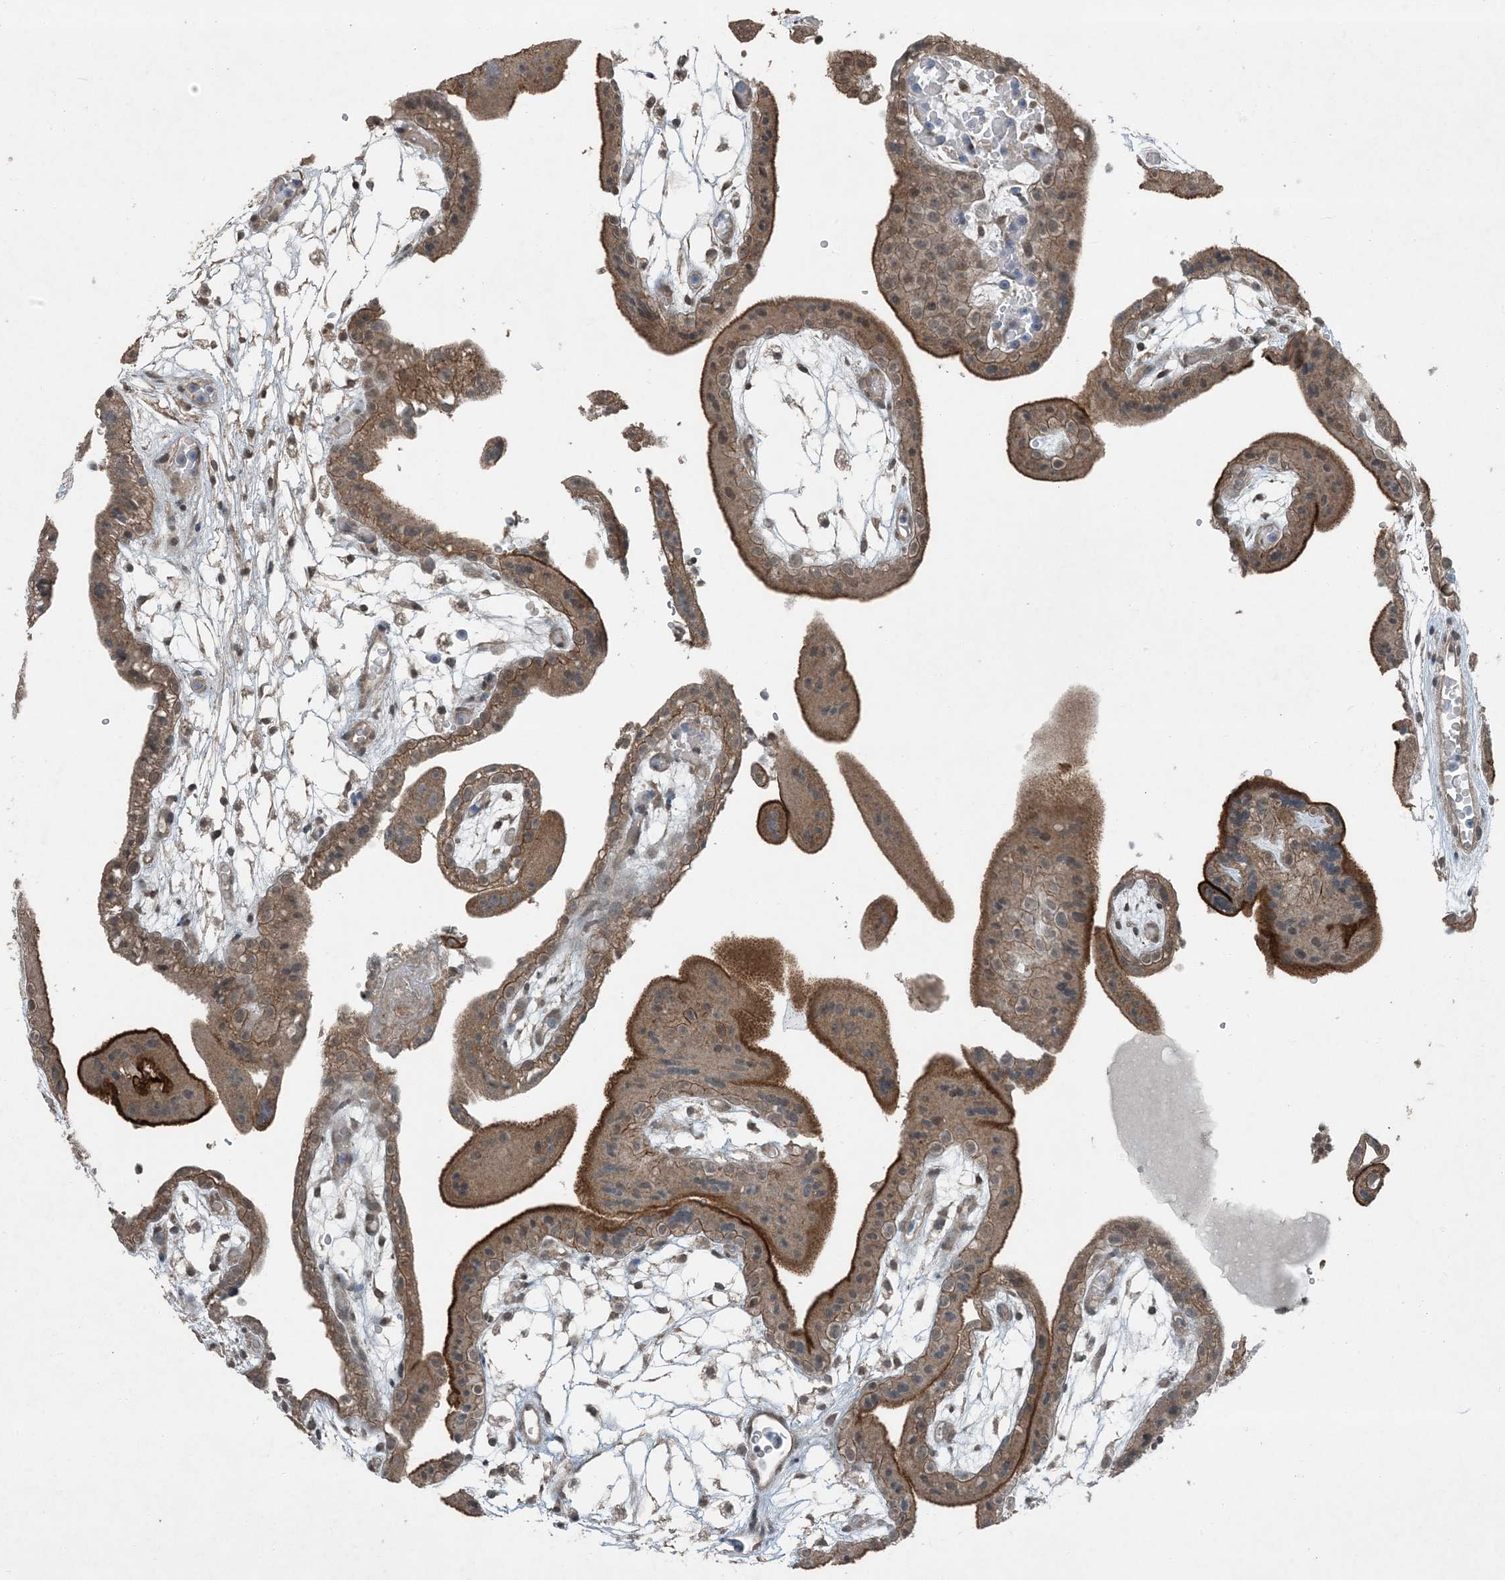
{"staining": {"intensity": "moderate", "quantity": ">75%", "location": "cytoplasmic/membranous"}, "tissue": "placenta", "cell_type": "Decidual cells", "image_type": "normal", "snomed": [{"axis": "morphology", "description": "Normal tissue, NOS"}, {"axis": "topography", "description": "Placenta"}], "caption": "High-magnification brightfield microscopy of unremarkable placenta stained with DAB (brown) and counterstained with hematoxylin (blue). decidual cells exhibit moderate cytoplasmic/membranous expression is identified in approximately>75% of cells.", "gene": "MDN1", "patient": {"sex": "female", "age": 18}}